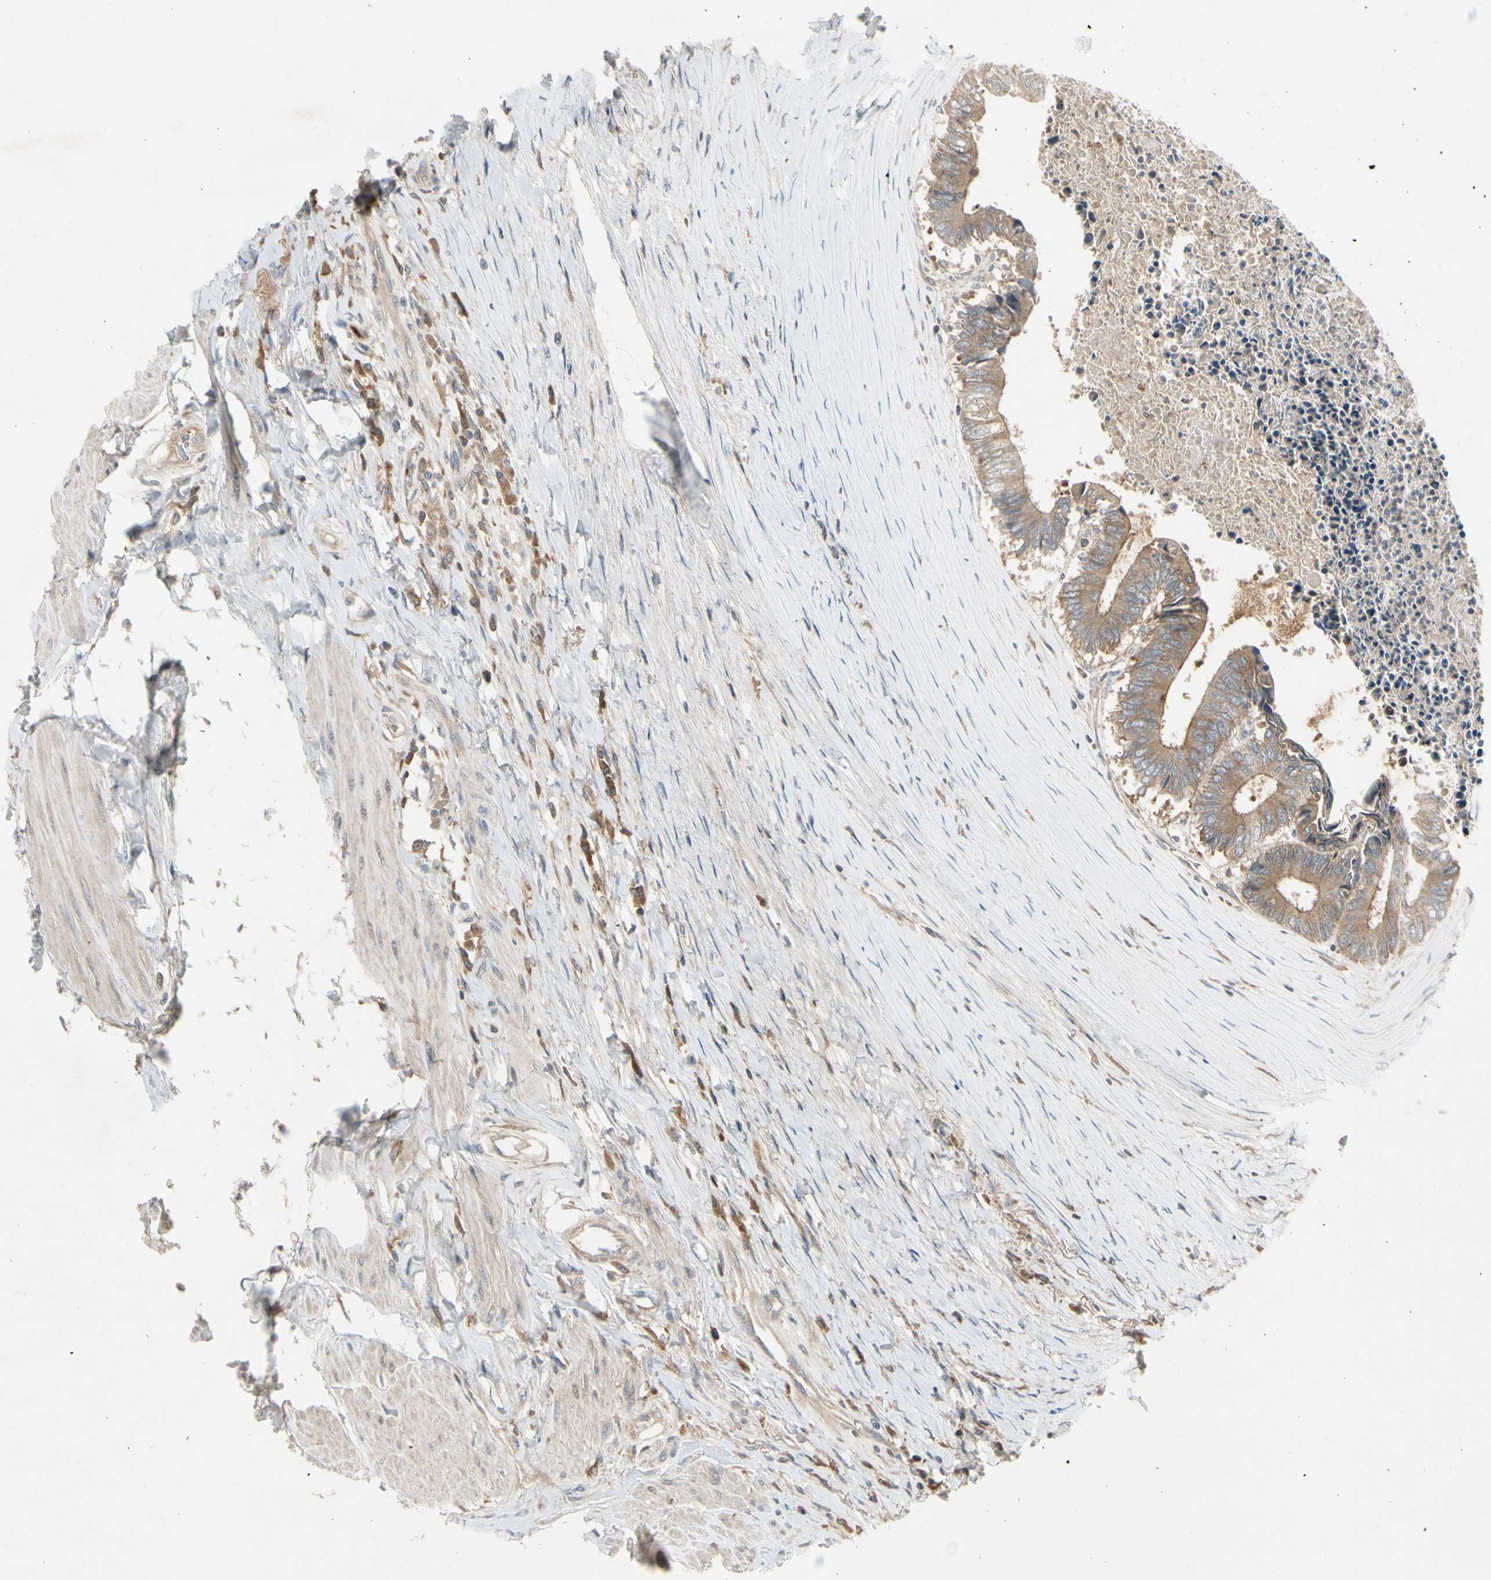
{"staining": {"intensity": "moderate", "quantity": ">75%", "location": "cytoplasmic/membranous"}, "tissue": "colorectal cancer", "cell_type": "Tumor cells", "image_type": "cancer", "snomed": [{"axis": "morphology", "description": "Adenocarcinoma, NOS"}, {"axis": "topography", "description": "Rectum"}], "caption": "Brown immunohistochemical staining in colorectal cancer (adenocarcinoma) demonstrates moderate cytoplasmic/membranous expression in about >75% of tumor cells.", "gene": "ICAM5", "patient": {"sex": "male", "age": 63}}